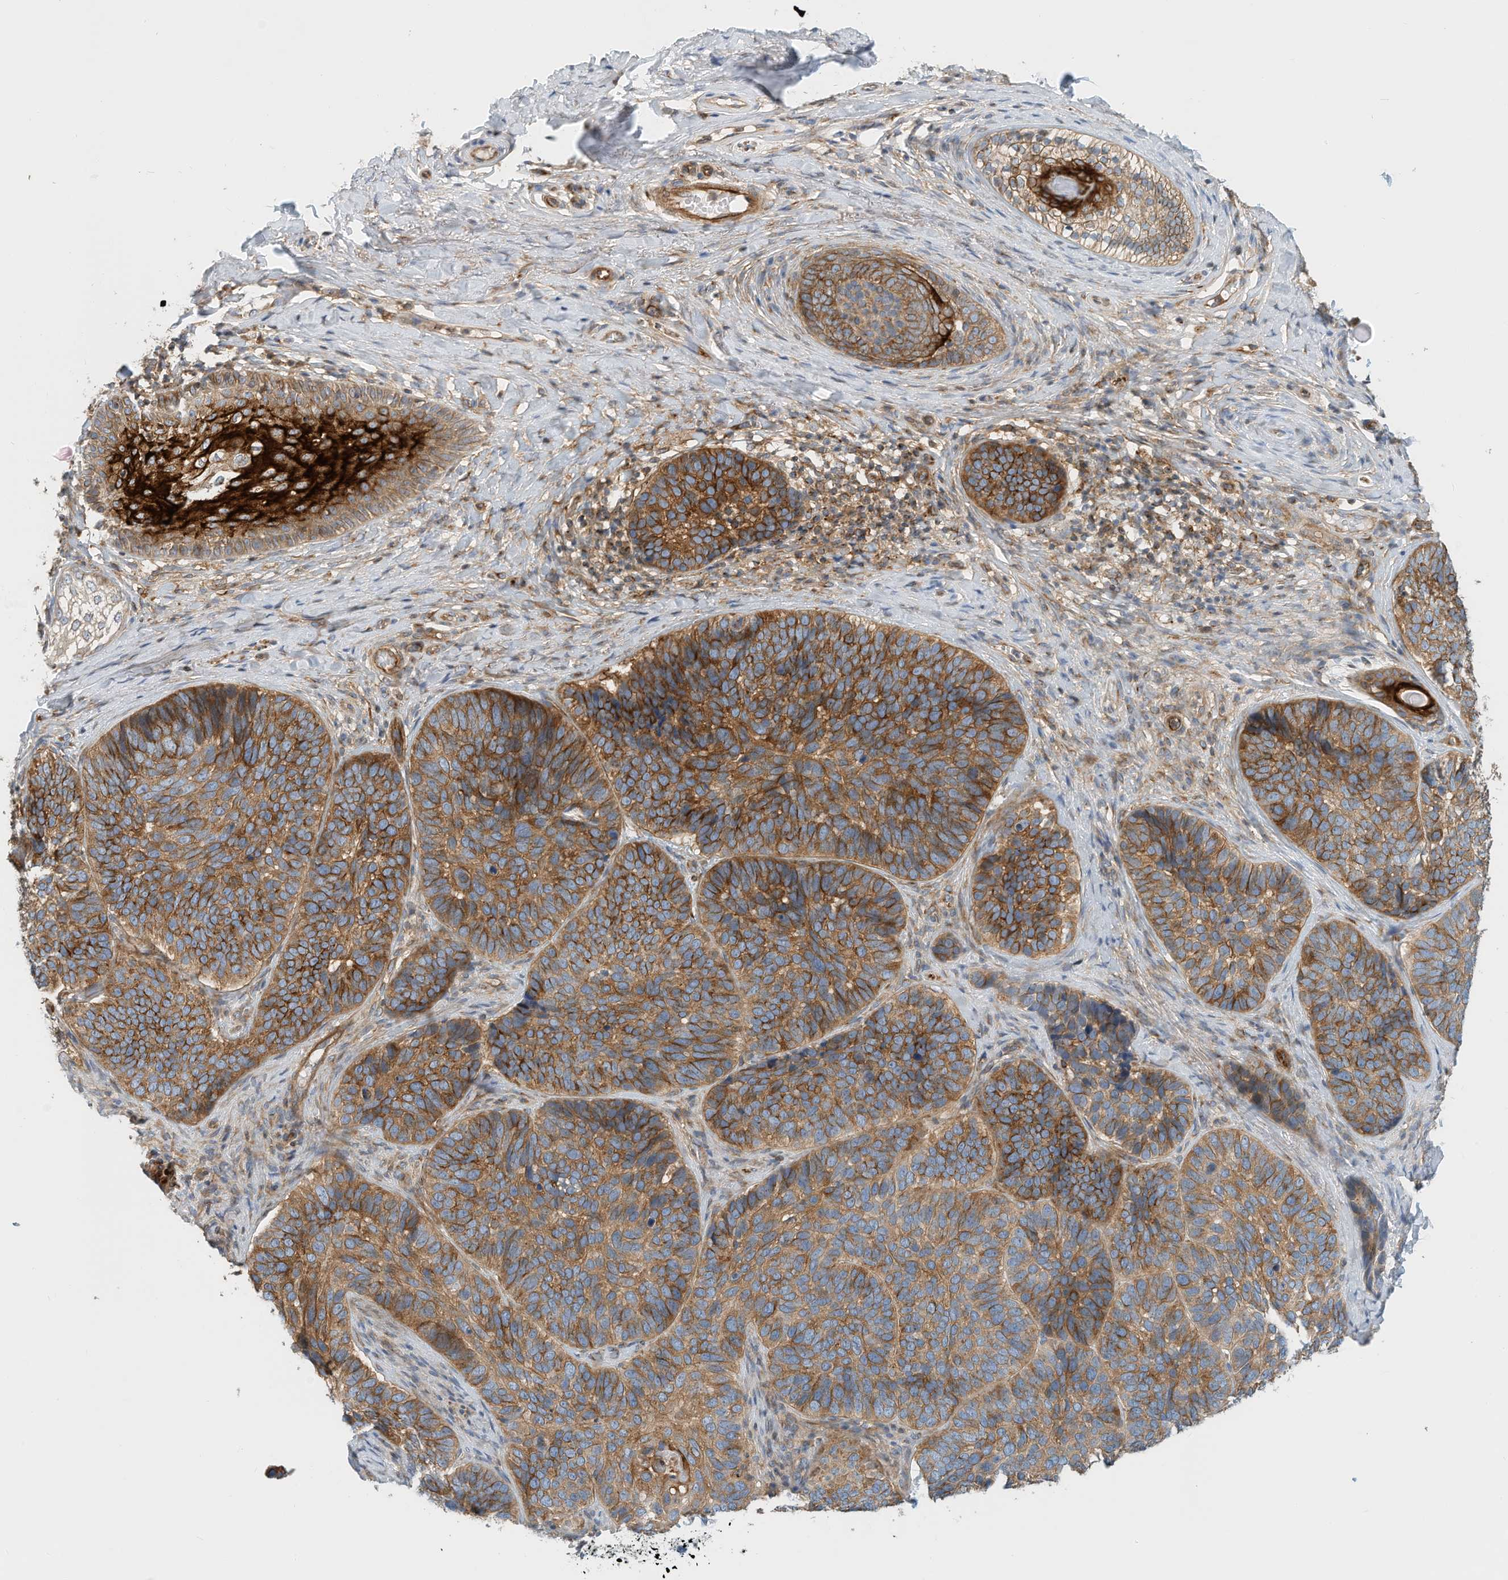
{"staining": {"intensity": "moderate", "quantity": ">75%", "location": "cytoplasmic/membranous"}, "tissue": "skin cancer", "cell_type": "Tumor cells", "image_type": "cancer", "snomed": [{"axis": "morphology", "description": "Basal cell carcinoma"}, {"axis": "topography", "description": "Skin"}], "caption": "Tumor cells display medium levels of moderate cytoplasmic/membranous expression in approximately >75% of cells in basal cell carcinoma (skin).", "gene": "MICAL1", "patient": {"sex": "male", "age": 62}}